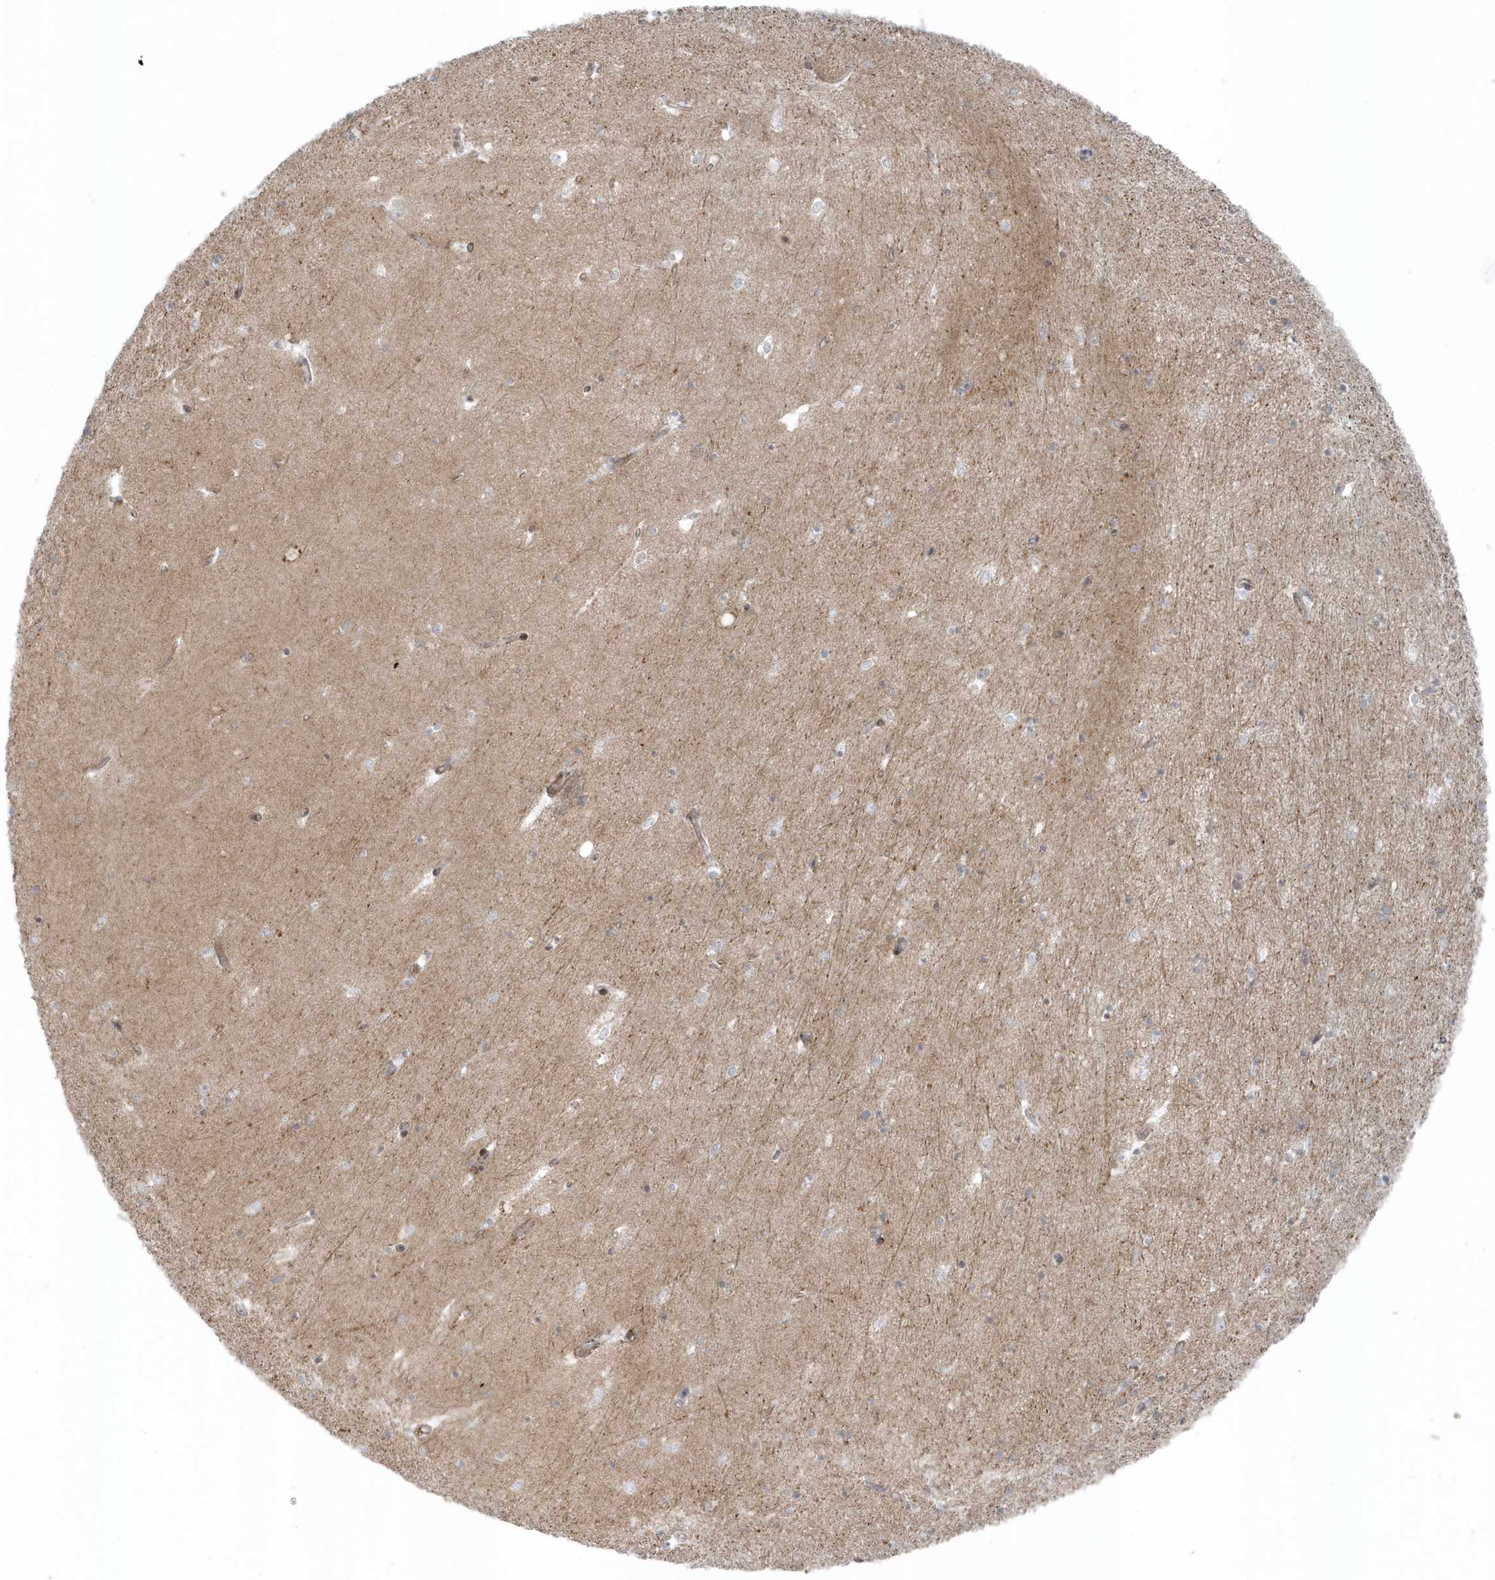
{"staining": {"intensity": "weak", "quantity": "<25%", "location": "cytoplasmic/membranous"}, "tissue": "hippocampus", "cell_type": "Glial cells", "image_type": "normal", "snomed": [{"axis": "morphology", "description": "Normal tissue, NOS"}, {"axis": "topography", "description": "Hippocampus"}], "caption": "Photomicrograph shows no significant protein staining in glial cells of normal hippocampus. Brightfield microscopy of immunohistochemistry (IHC) stained with DAB (brown) and hematoxylin (blue), captured at high magnification.", "gene": "CACNB2", "patient": {"sex": "female", "age": 64}}